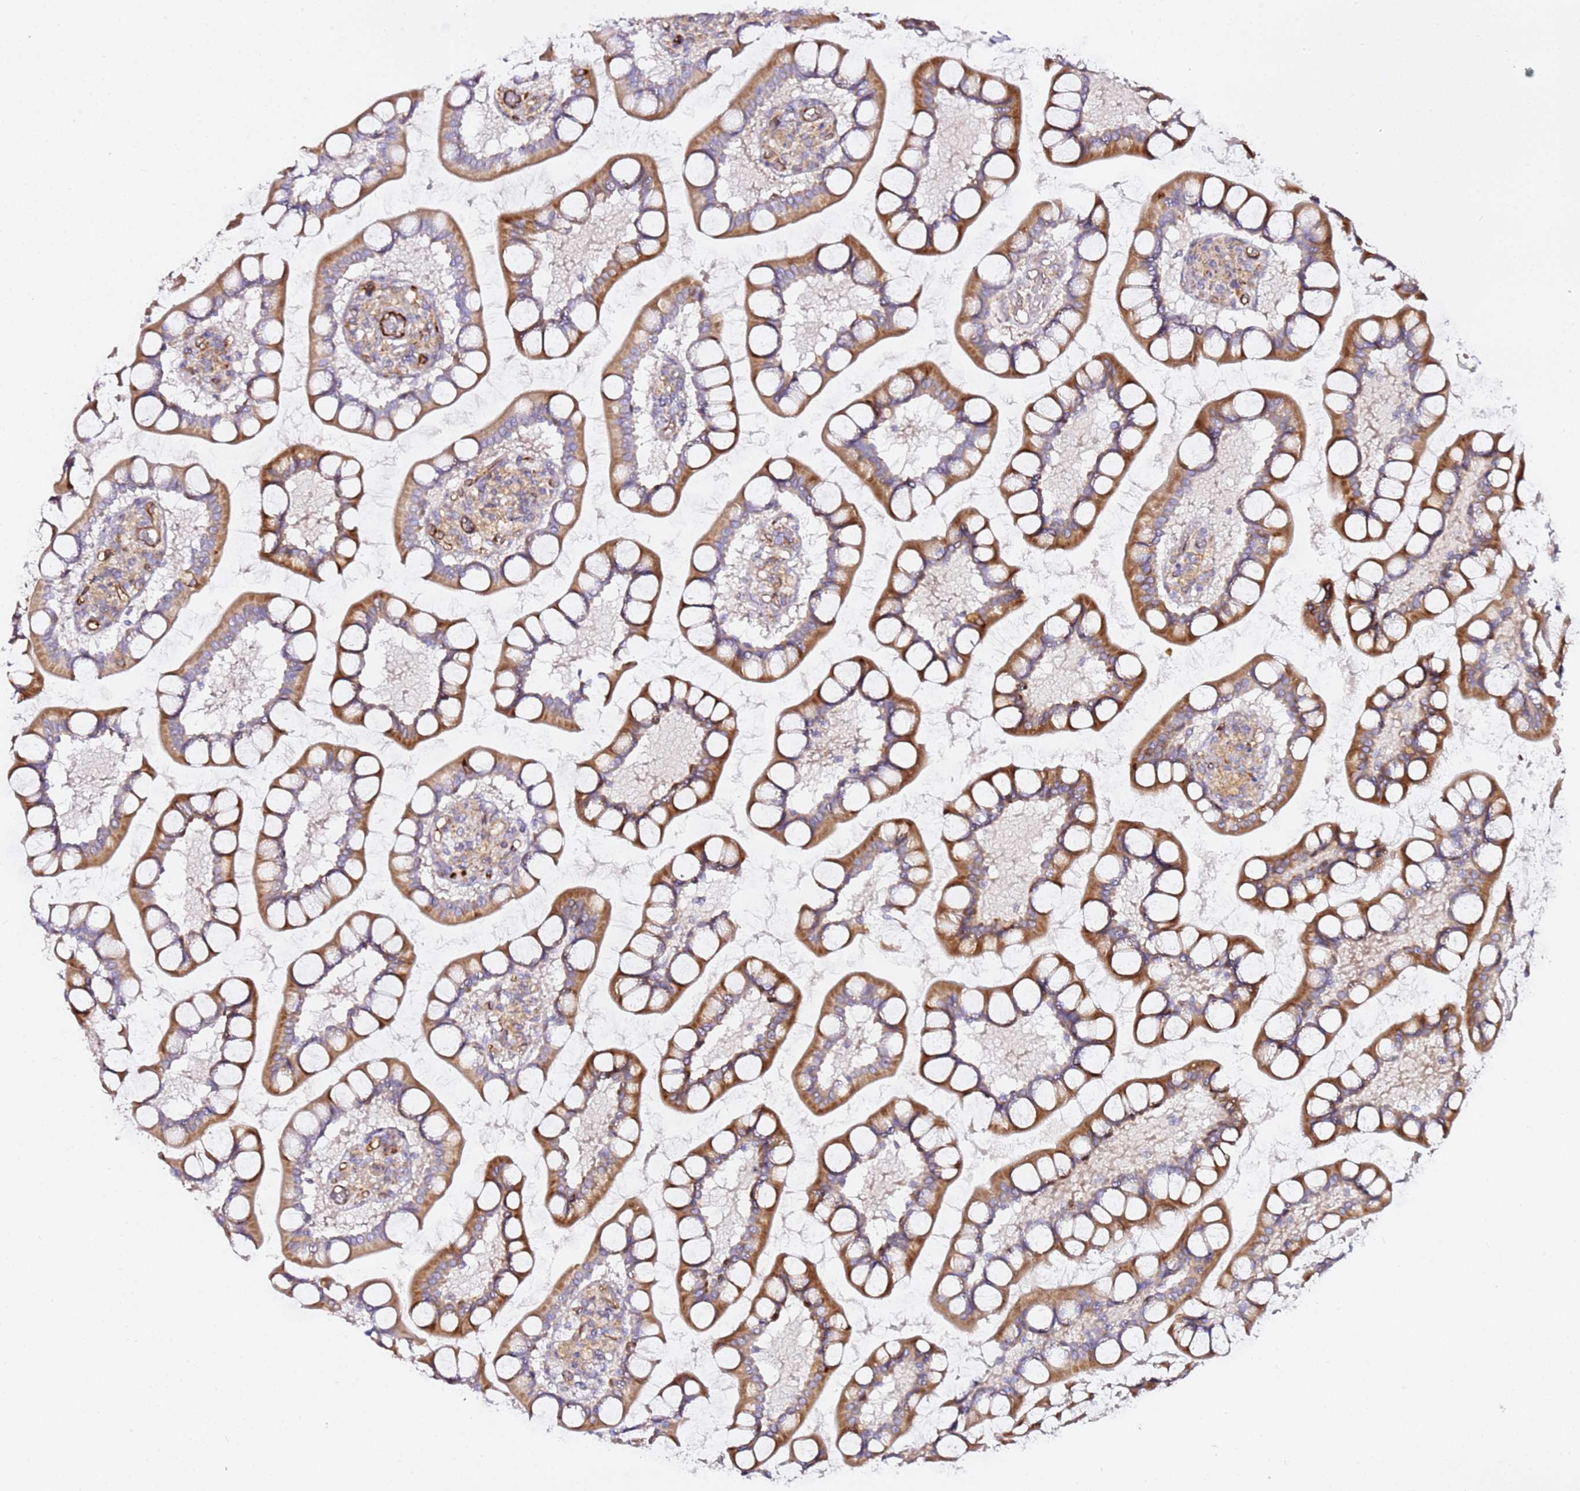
{"staining": {"intensity": "moderate", "quantity": ">75%", "location": "cytoplasmic/membranous"}, "tissue": "small intestine", "cell_type": "Glandular cells", "image_type": "normal", "snomed": [{"axis": "morphology", "description": "Normal tissue, NOS"}, {"axis": "topography", "description": "Small intestine"}], "caption": "High-power microscopy captured an immunohistochemistry (IHC) image of normal small intestine, revealing moderate cytoplasmic/membranous staining in approximately >75% of glandular cells.", "gene": "KIF7", "patient": {"sex": "male", "age": 52}}